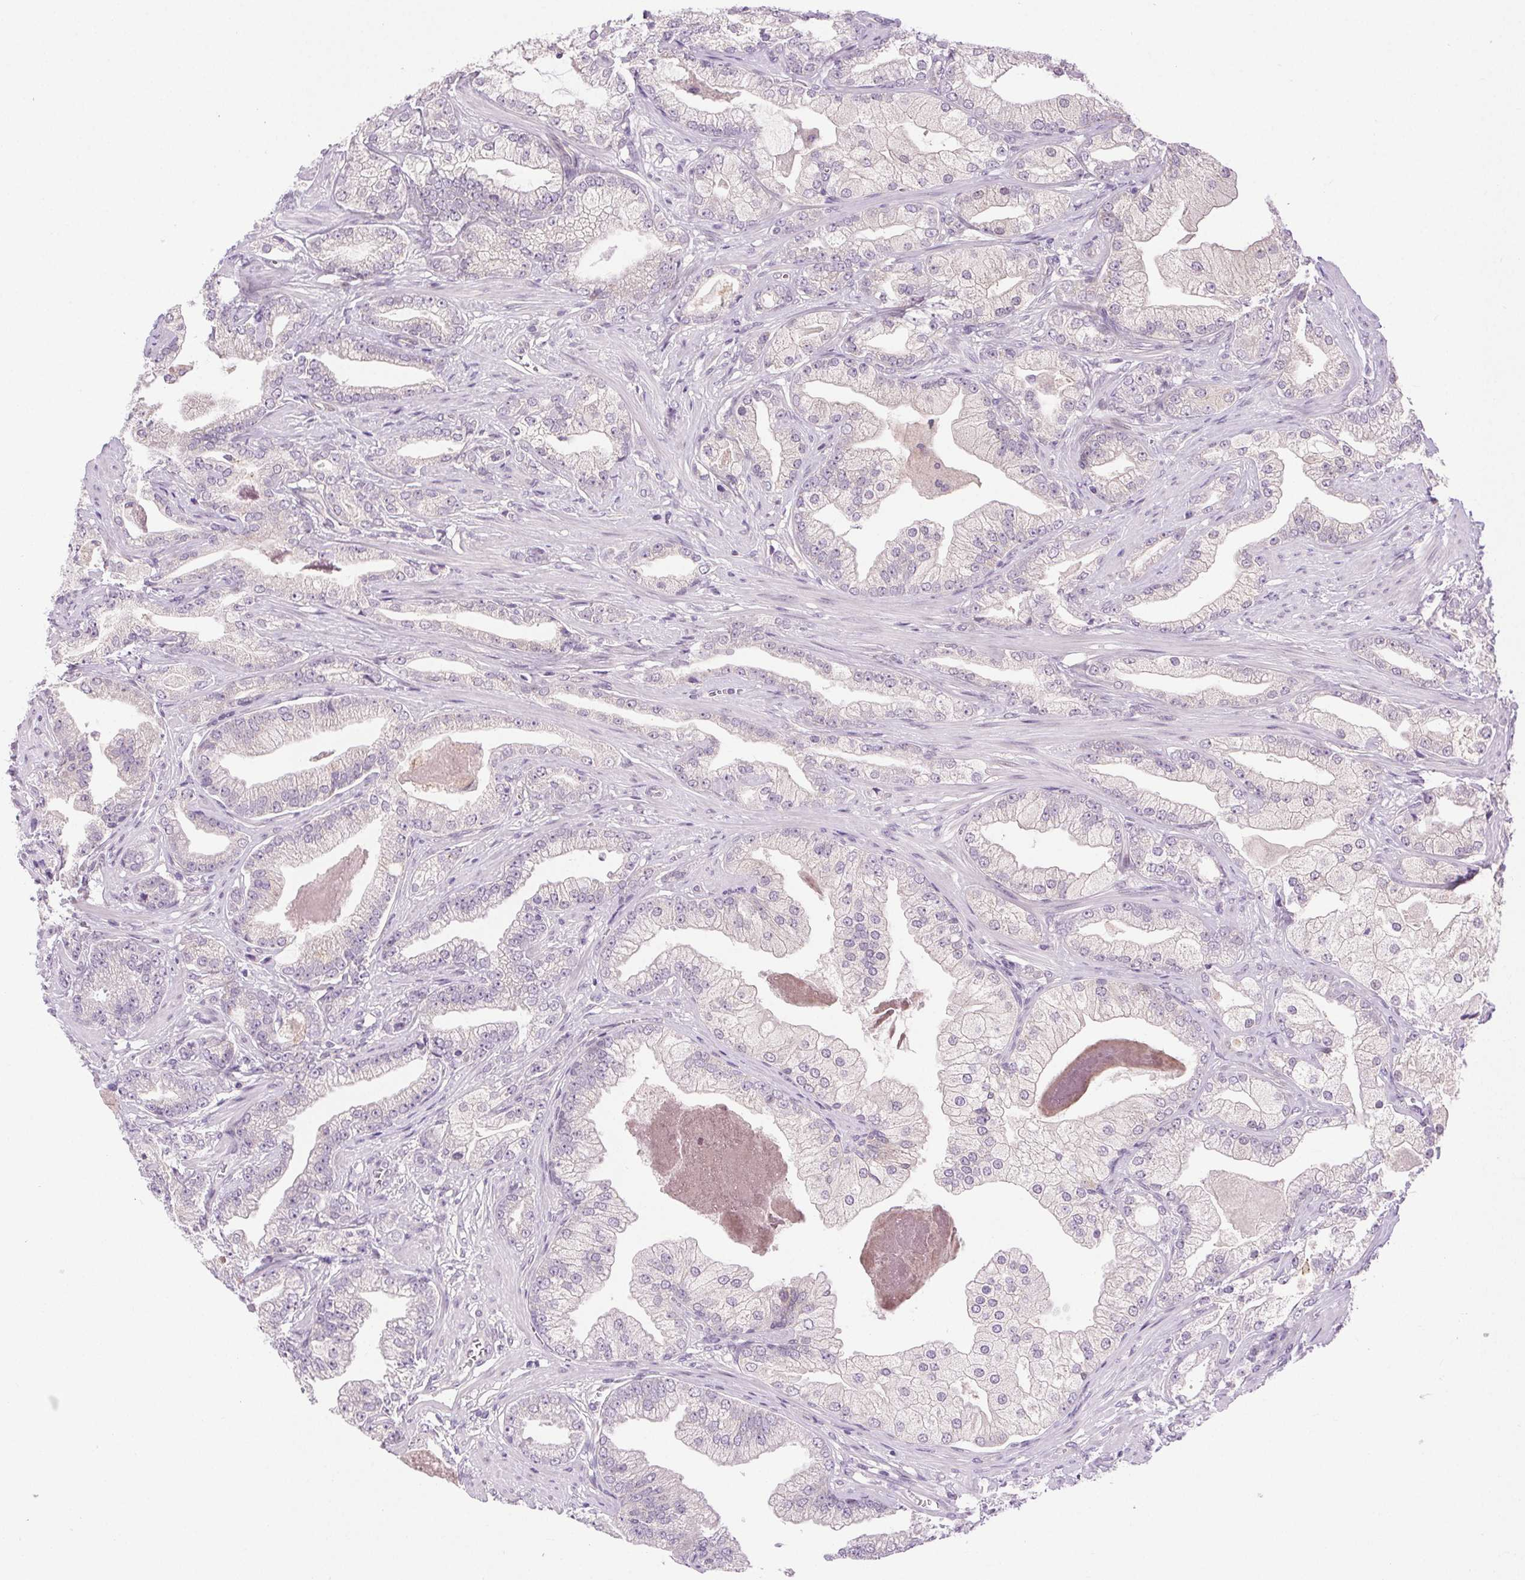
{"staining": {"intensity": "negative", "quantity": "none", "location": "none"}, "tissue": "prostate cancer", "cell_type": "Tumor cells", "image_type": "cancer", "snomed": [{"axis": "morphology", "description": "Adenocarcinoma, Low grade"}, {"axis": "topography", "description": "Prostate"}], "caption": "Tumor cells are negative for brown protein staining in low-grade adenocarcinoma (prostate). (Stains: DAB (3,3'-diaminobenzidine) IHC with hematoxylin counter stain, Microscopy: brightfield microscopy at high magnification).", "gene": "SYT11", "patient": {"sex": "male", "age": 61}}